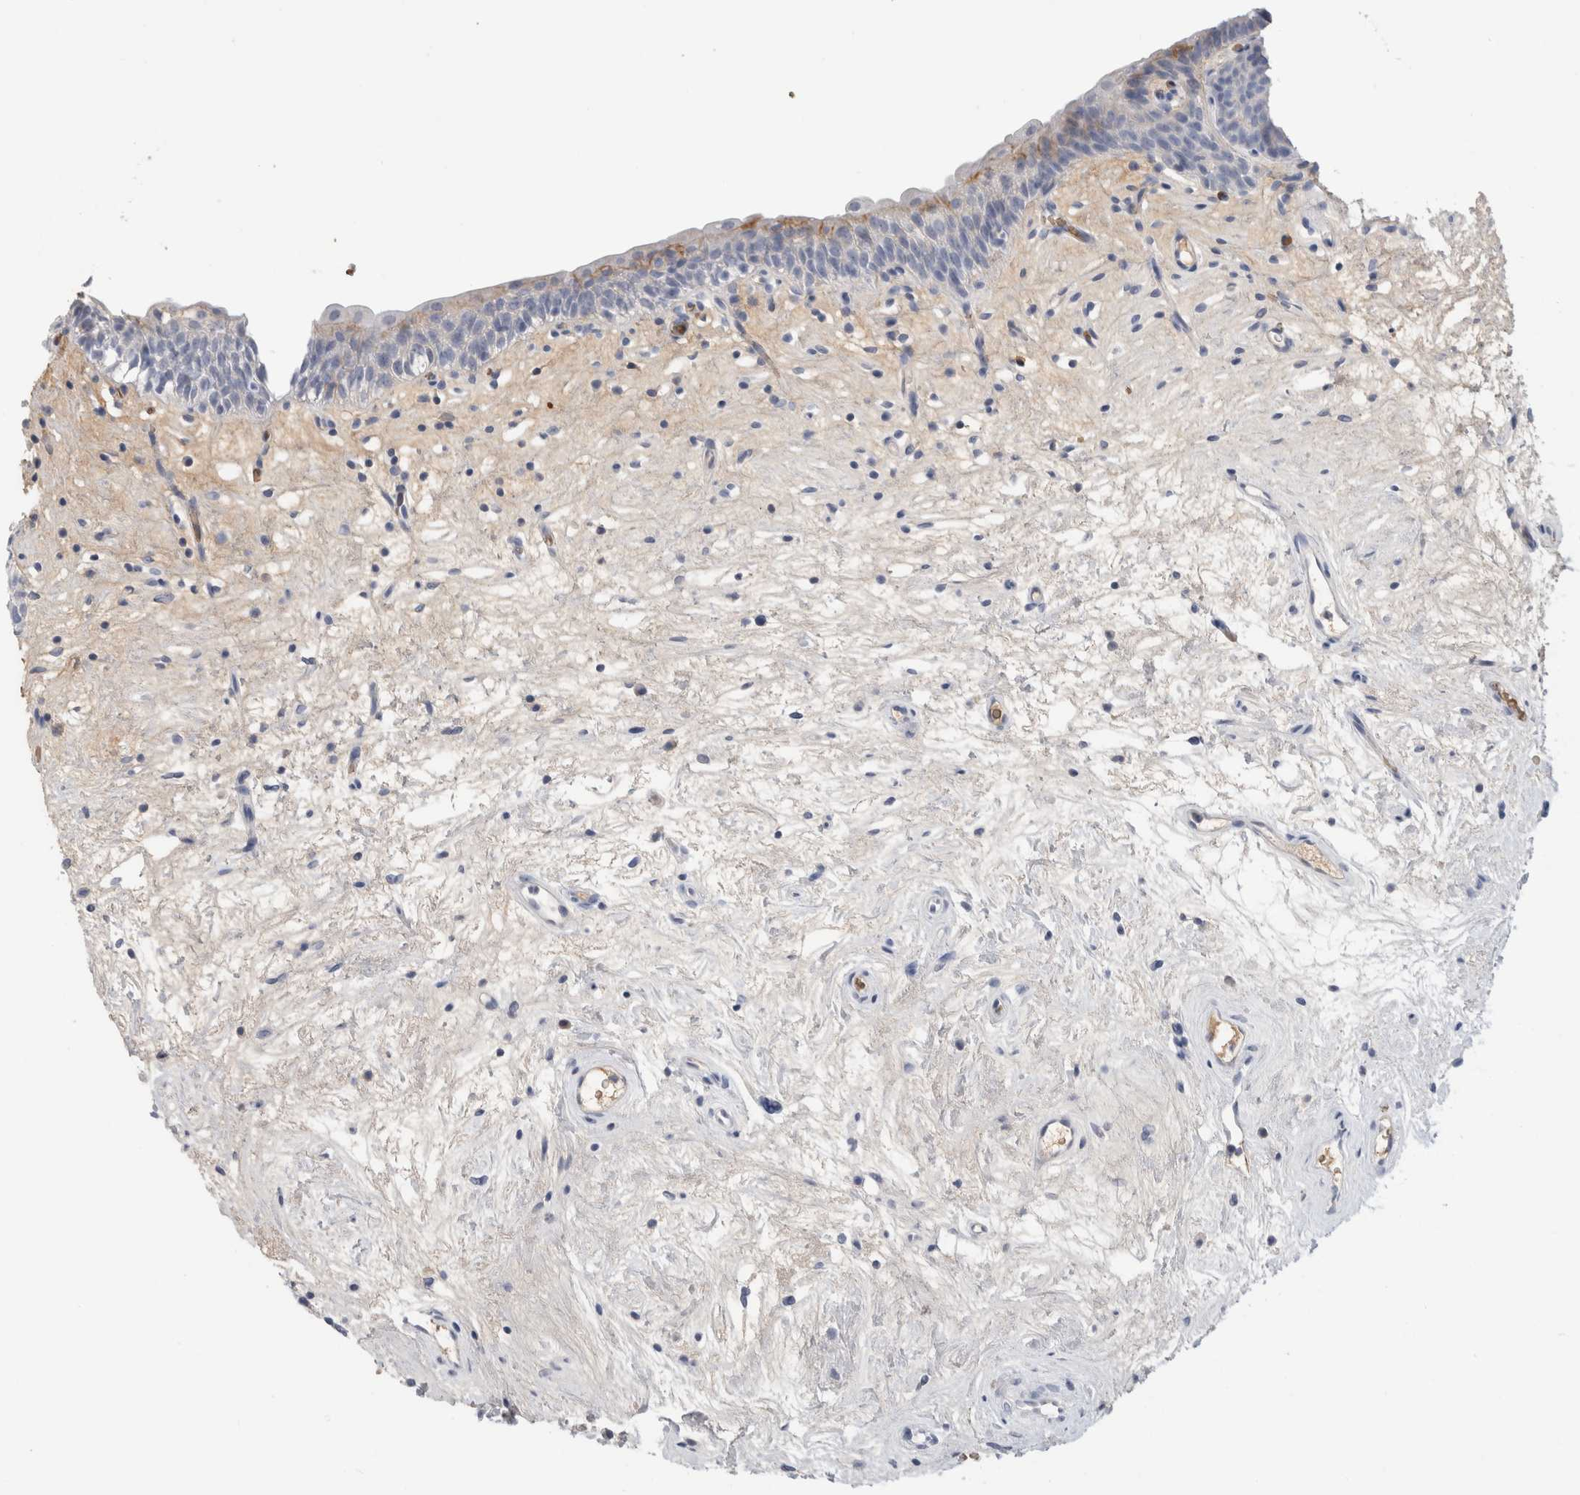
{"staining": {"intensity": "negative", "quantity": "none", "location": "none"}, "tissue": "urinary bladder", "cell_type": "Urothelial cells", "image_type": "normal", "snomed": [{"axis": "morphology", "description": "Normal tissue, NOS"}, {"axis": "topography", "description": "Urinary bladder"}], "caption": "High power microscopy photomicrograph of an IHC micrograph of unremarkable urinary bladder, revealing no significant staining in urothelial cells.", "gene": "CA1", "patient": {"sex": "male", "age": 83}}